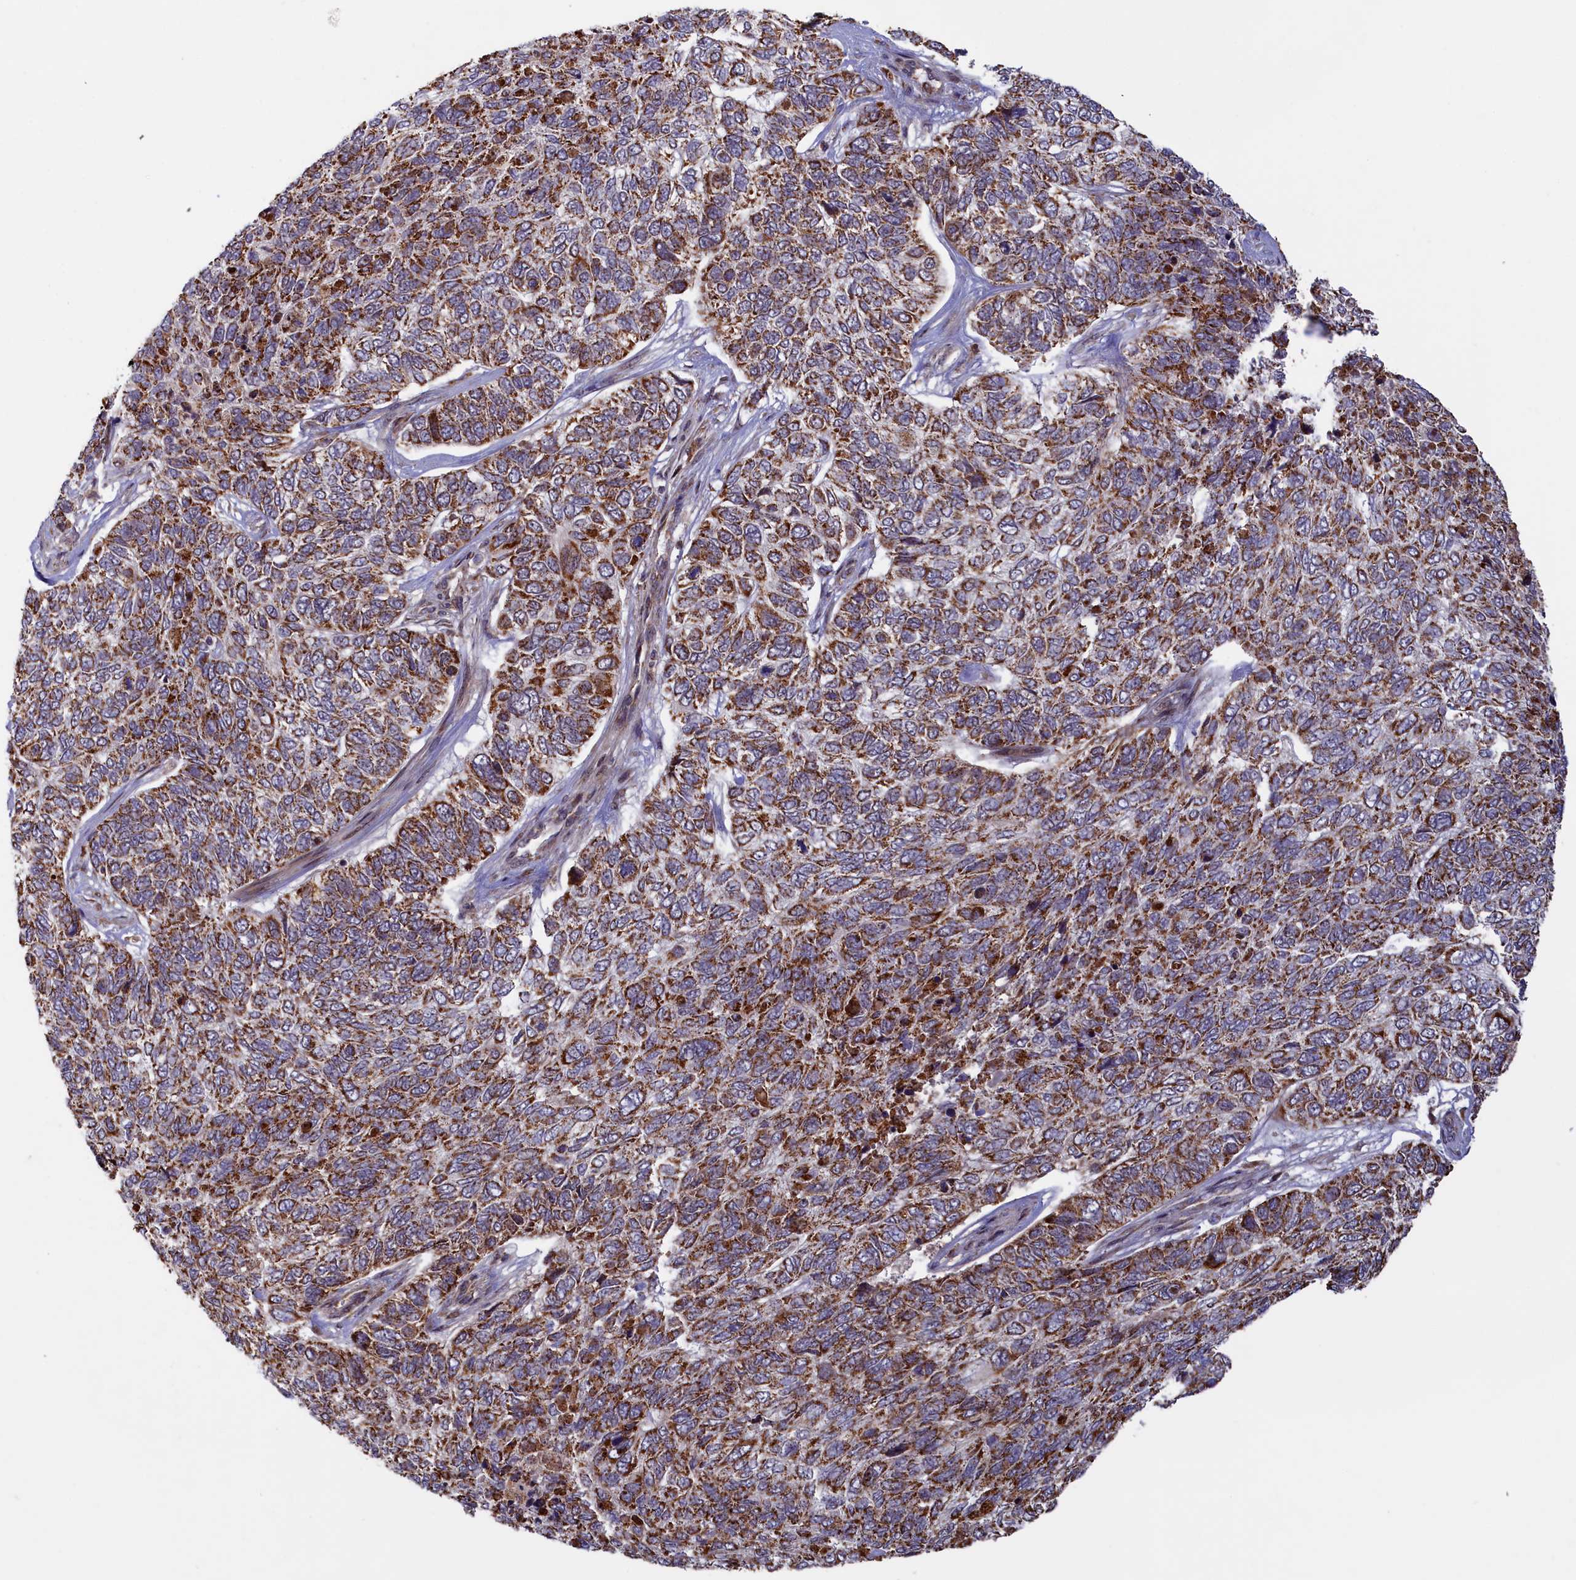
{"staining": {"intensity": "strong", "quantity": ">75%", "location": "cytoplasmic/membranous"}, "tissue": "skin cancer", "cell_type": "Tumor cells", "image_type": "cancer", "snomed": [{"axis": "morphology", "description": "Basal cell carcinoma"}, {"axis": "topography", "description": "Skin"}], "caption": "Strong cytoplasmic/membranous expression for a protein is identified in approximately >75% of tumor cells of basal cell carcinoma (skin) using immunohistochemistry (IHC).", "gene": "DUS3L", "patient": {"sex": "female", "age": 65}}